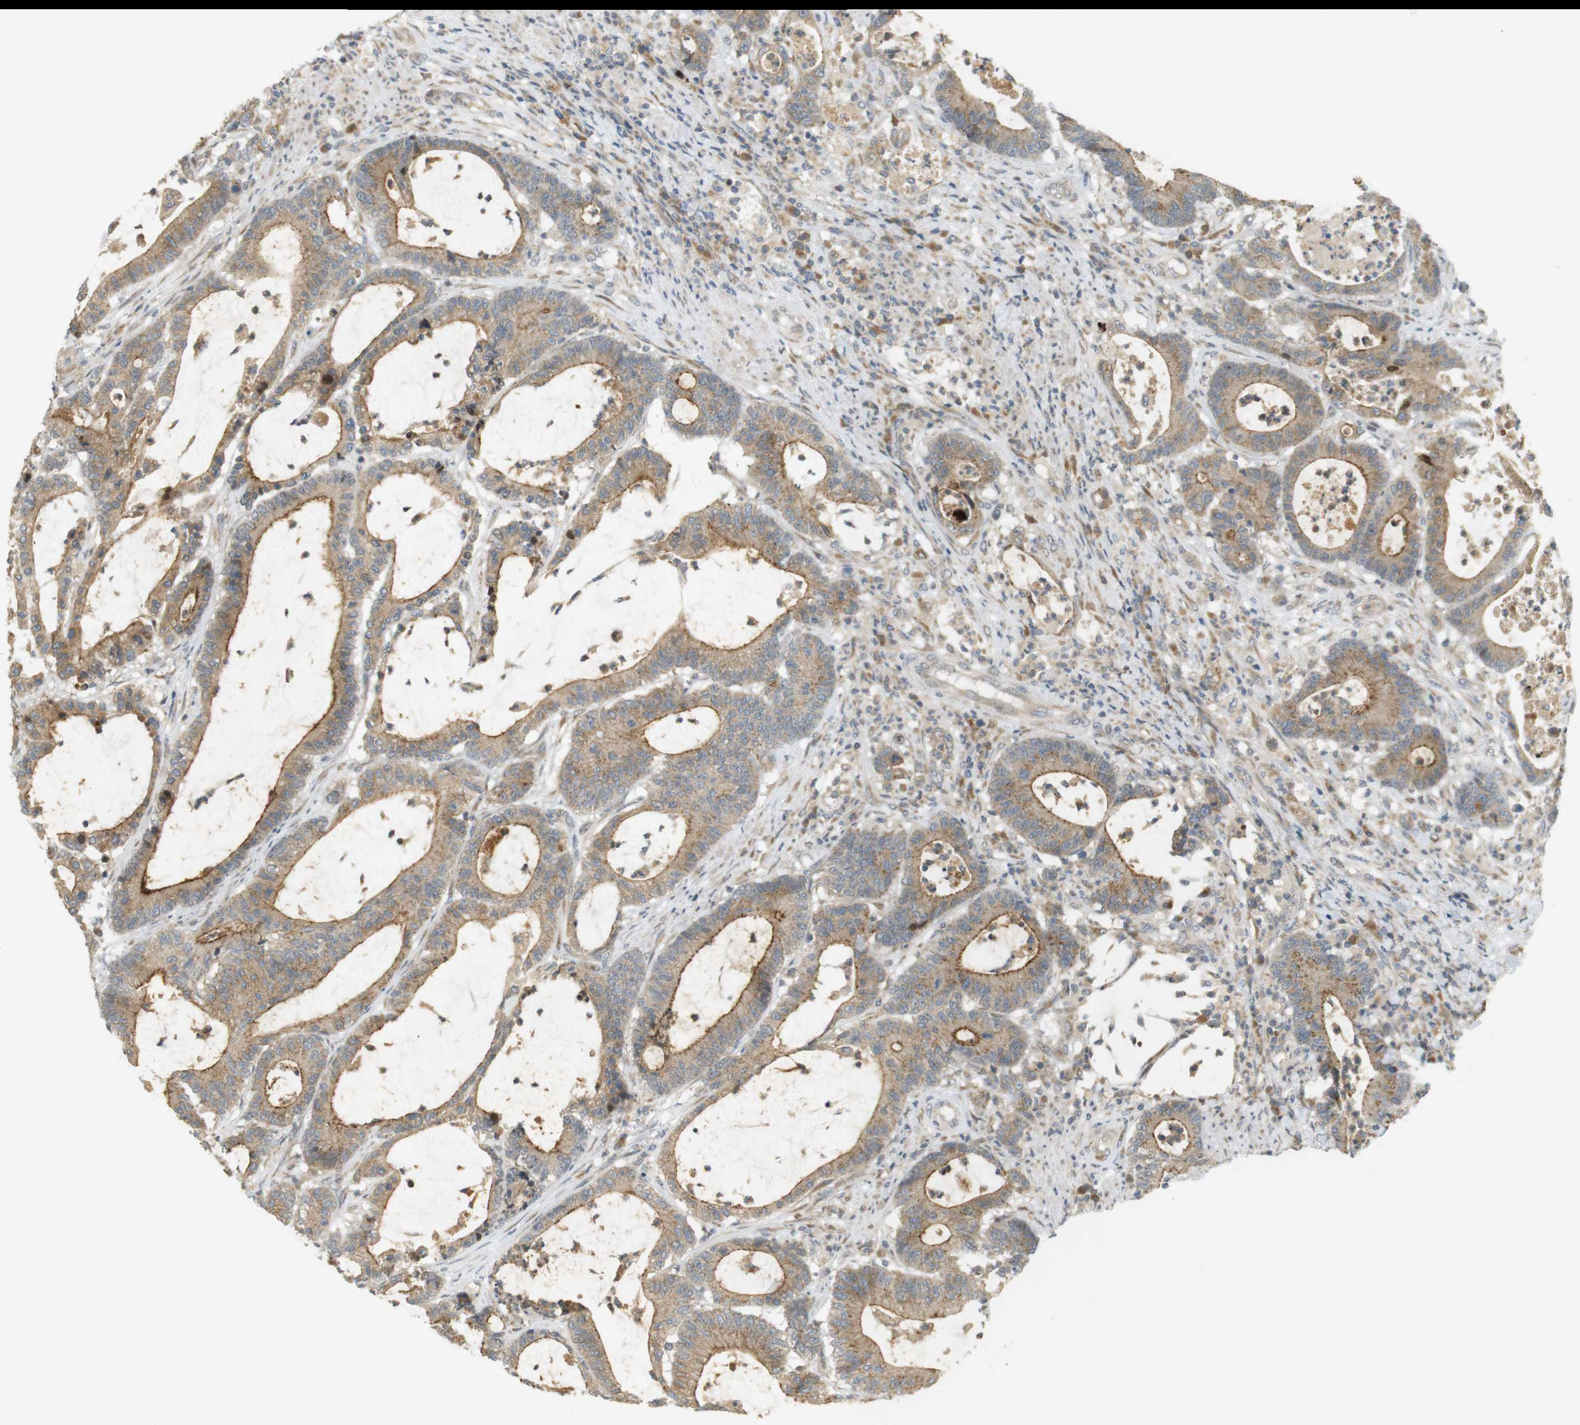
{"staining": {"intensity": "moderate", "quantity": ">75%", "location": "cytoplasmic/membranous"}, "tissue": "colorectal cancer", "cell_type": "Tumor cells", "image_type": "cancer", "snomed": [{"axis": "morphology", "description": "Adenocarcinoma, NOS"}, {"axis": "topography", "description": "Colon"}], "caption": "Tumor cells show moderate cytoplasmic/membranous staining in approximately >75% of cells in colorectal cancer (adenocarcinoma).", "gene": "CLRN3", "patient": {"sex": "female", "age": 84}}